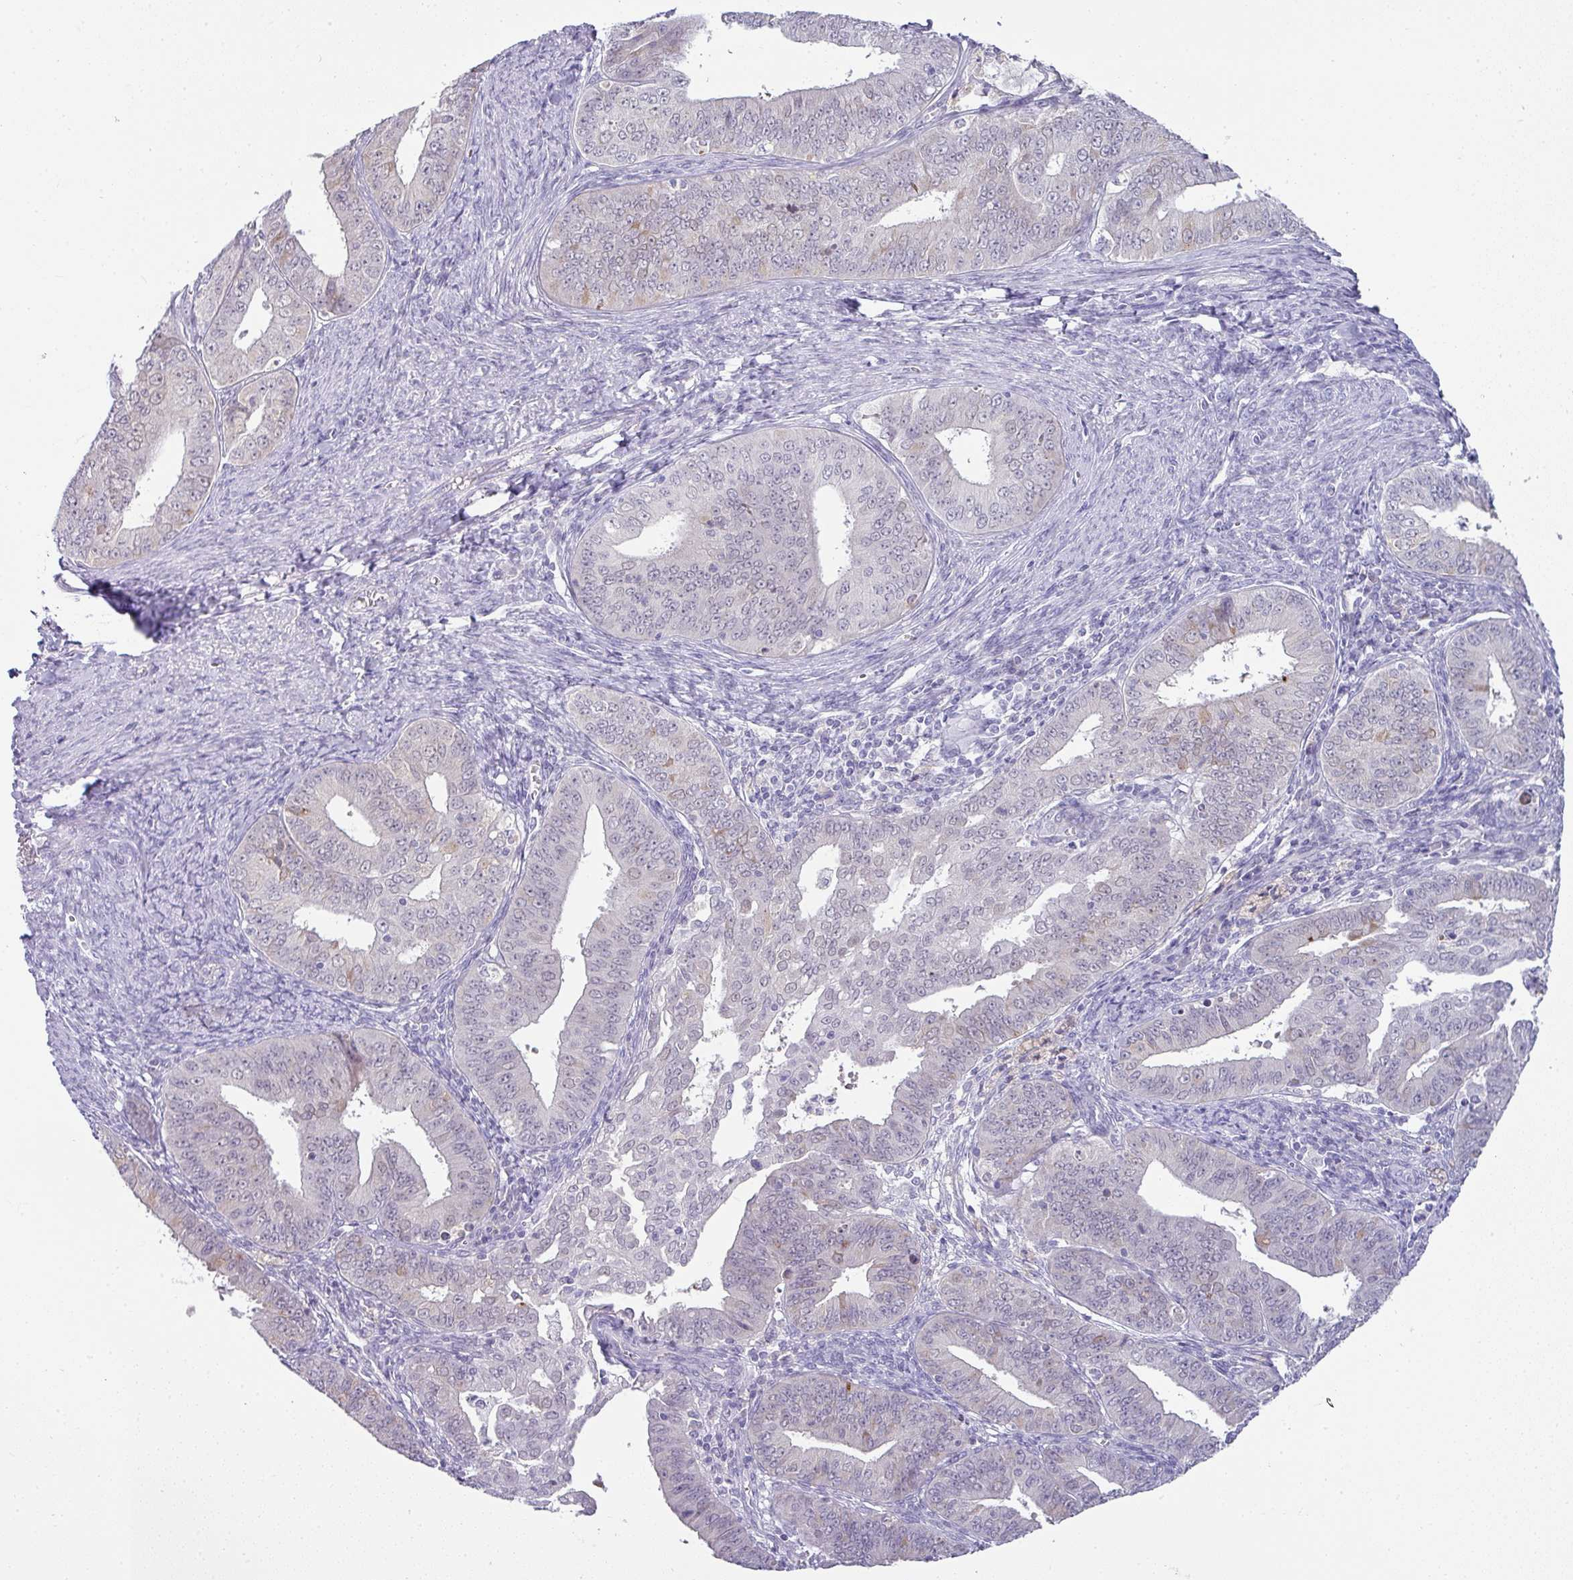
{"staining": {"intensity": "moderate", "quantity": "<25%", "location": "cytoplasmic/membranous"}, "tissue": "endometrial cancer", "cell_type": "Tumor cells", "image_type": "cancer", "snomed": [{"axis": "morphology", "description": "Adenocarcinoma, NOS"}, {"axis": "topography", "description": "Endometrium"}], "caption": "Immunohistochemistry (IHC) image of adenocarcinoma (endometrial) stained for a protein (brown), which reveals low levels of moderate cytoplasmic/membranous staining in about <25% of tumor cells.", "gene": "FGF17", "patient": {"sex": "female", "age": 73}}